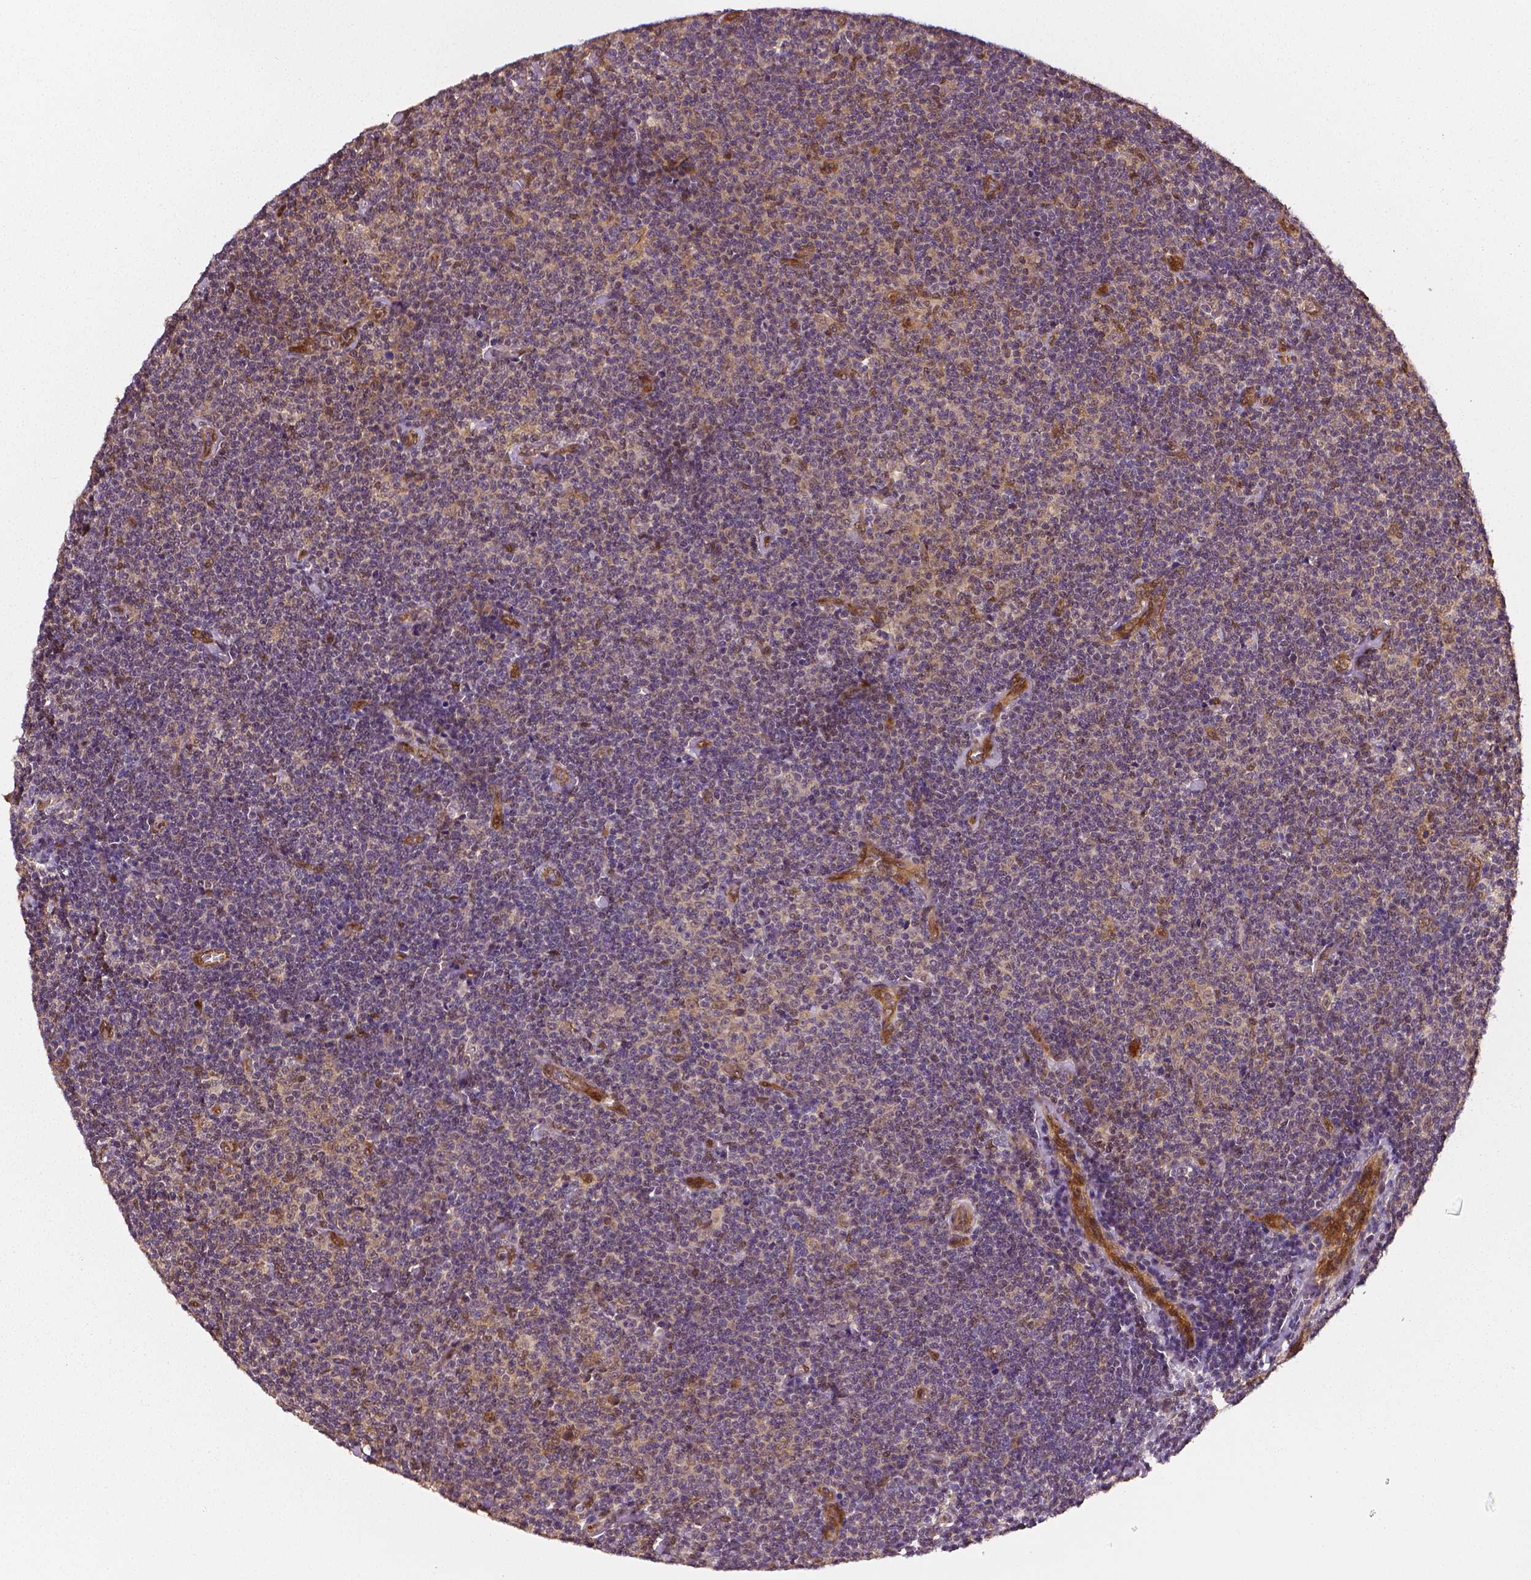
{"staining": {"intensity": "weak", "quantity": "<25%", "location": "cytoplasmic/membranous"}, "tissue": "lymphoma", "cell_type": "Tumor cells", "image_type": "cancer", "snomed": [{"axis": "morphology", "description": "Malignant lymphoma, non-Hodgkin's type, Low grade"}, {"axis": "topography", "description": "Lymph node"}], "caption": "A histopathology image of lymphoma stained for a protein displays no brown staining in tumor cells.", "gene": "STAT3", "patient": {"sex": "male", "age": 81}}